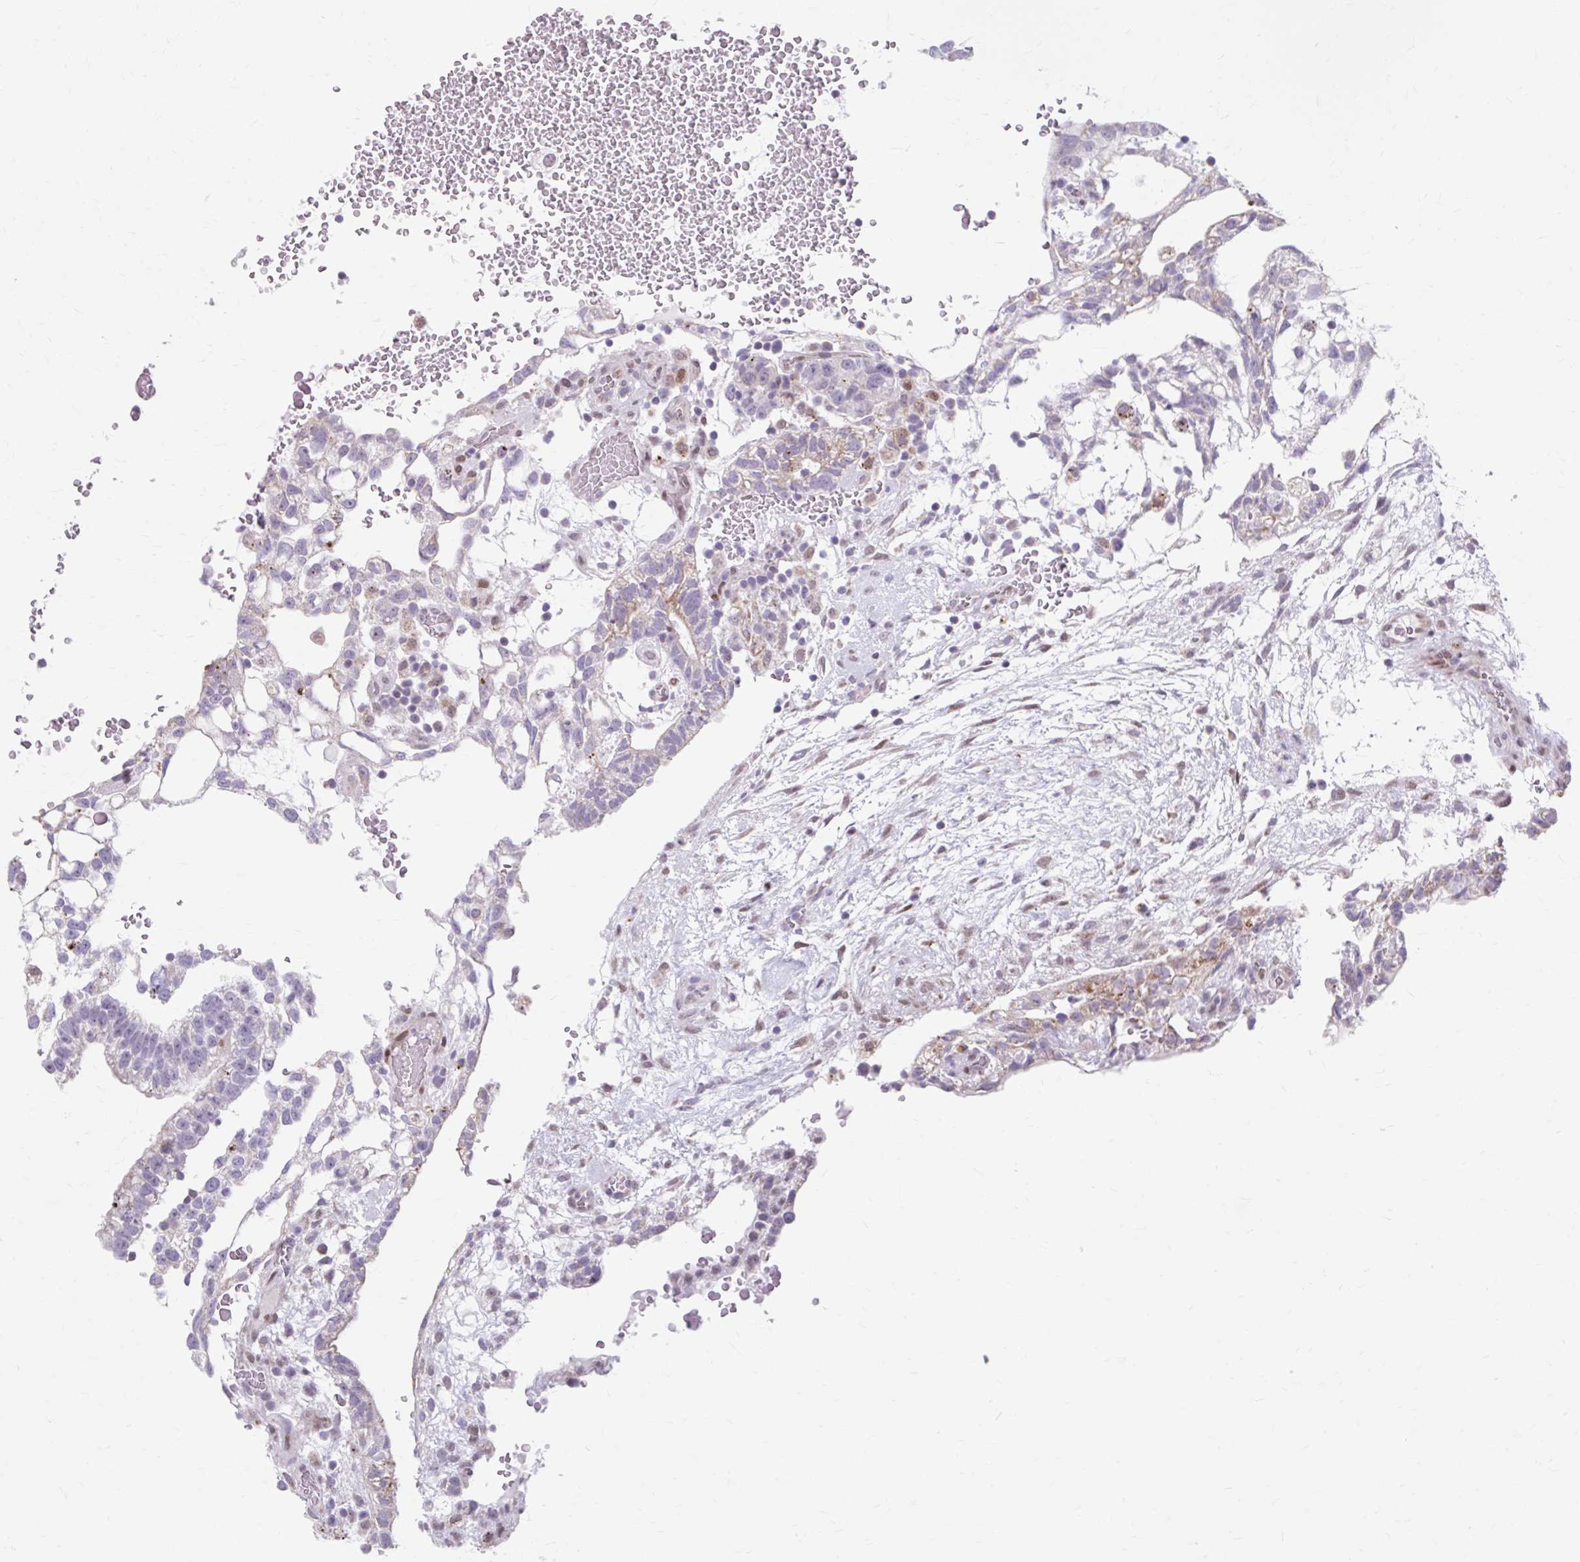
{"staining": {"intensity": "moderate", "quantity": "<25%", "location": "cytoplasmic/membranous"}, "tissue": "testis cancer", "cell_type": "Tumor cells", "image_type": "cancer", "snomed": [{"axis": "morphology", "description": "Carcinoma, Embryonal, NOS"}, {"axis": "topography", "description": "Testis"}], "caption": "Brown immunohistochemical staining in human testis cancer exhibits moderate cytoplasmic/membranous positivity in about <25% of tumor cells. (DAB IHC with brightfield microscopy, high magnification).", "gene": "BEAN1", "patient": {"sex": "male", "age": 32}}